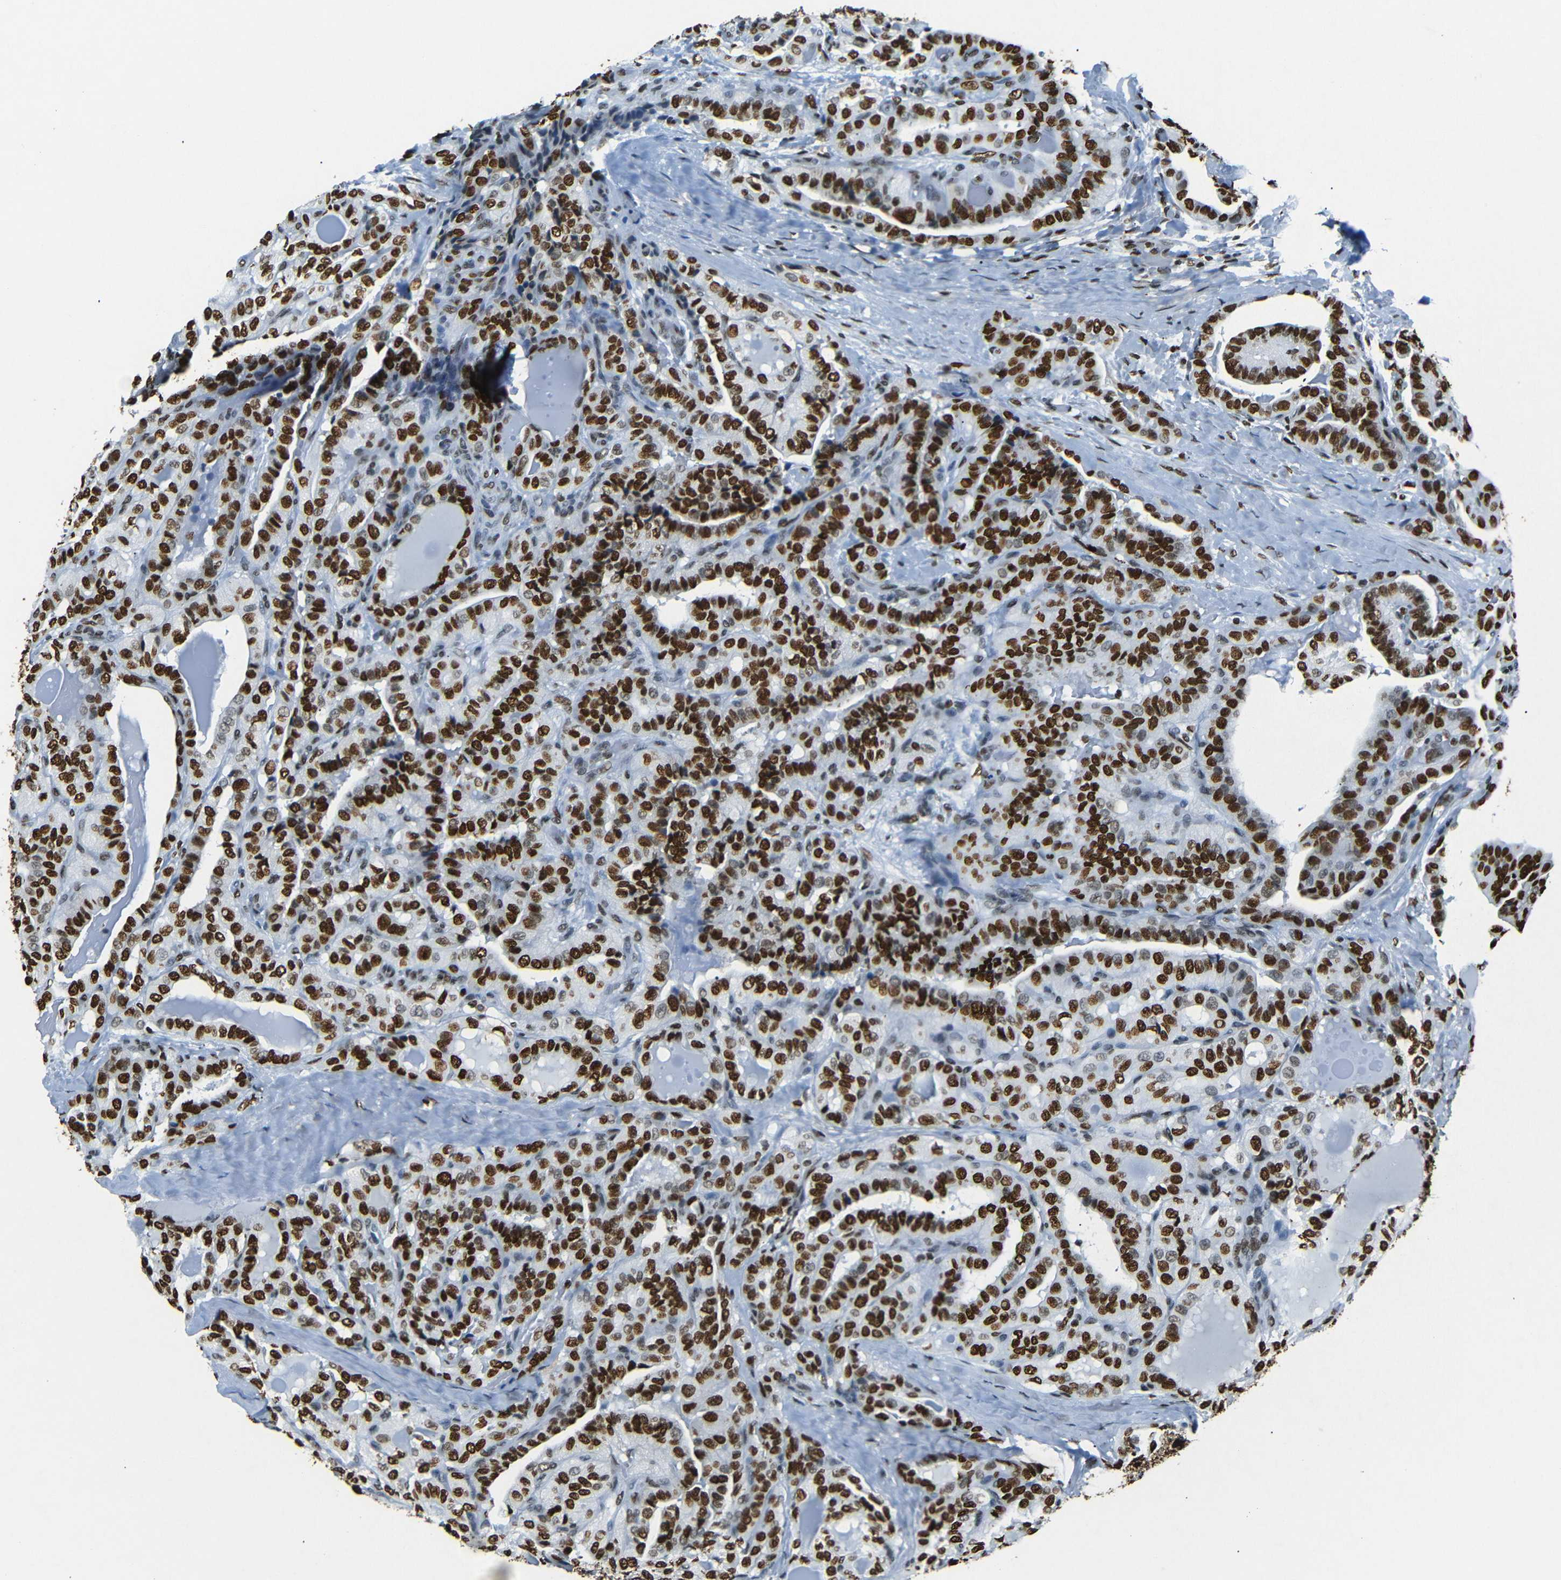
{"staining": {"intensity": "strong", "quantity": ">75%", "location": "nuclear"}, "tissue": "thyroid cancer", "cell_type": "Tumor cells", "image_type": "cancer", "snomed": [{"axis": "morphology", "description": "Papillary adenocarcinoma, NOS"}, {"axis": "topography", "description": "Thyroid gland"}], "caption": "Approximately >75% of tumor cells in human thyroid papillary adenocarcinoma exhibit strong nuclear protein staining as visualized by brown immunohistochemical staining.", "gene": "HMGN1", "patient": {"sex": "male", "age": 77}}